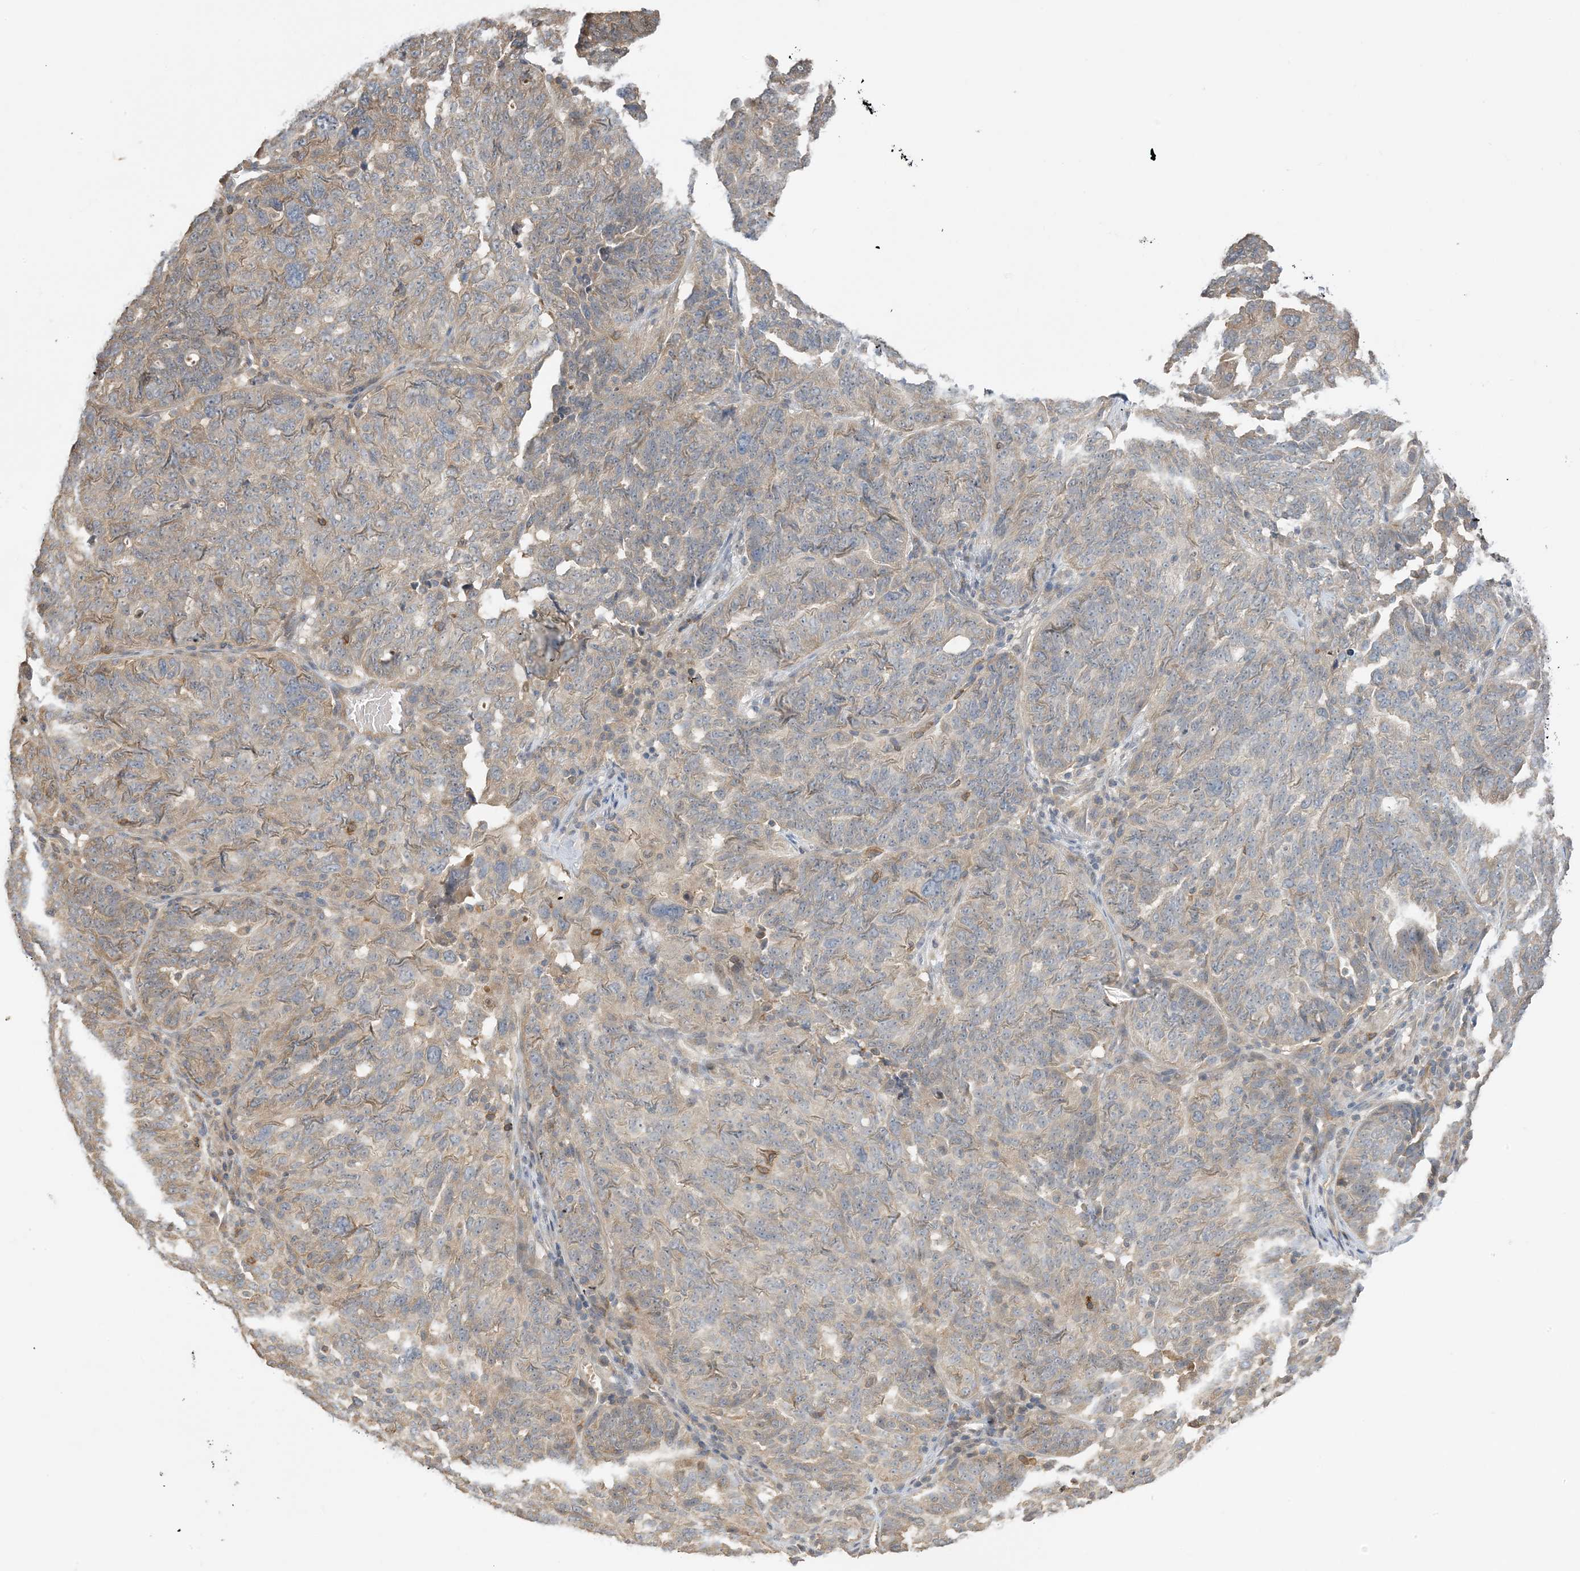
{"staining": {"intensity": "weak", "quantity": "25%-75%", "location": "cytoplasmic/membranous"}, "tissue": "ovarian cancer", "cell_type": "Tumor cells", "image_type": "cancer", "snomed": [{"axis": "morphology", "description": "Cystadenocarcinoma, serous, NOS"}, {"axis": "topography", "description": "Ovary"}], "caption": "Immunohistochemistry (IHC) of human ovarian cancer shows low levels of weak cytoplasmic/membranous staining in about 25%-75% of tumor cells. The staining was performed using DAB, with brown indicating positive protein expression. Nuclei are stained blue with hematoxylin.", "gene": "WDR26", "patient": {"sex": "female", "age": 59}}